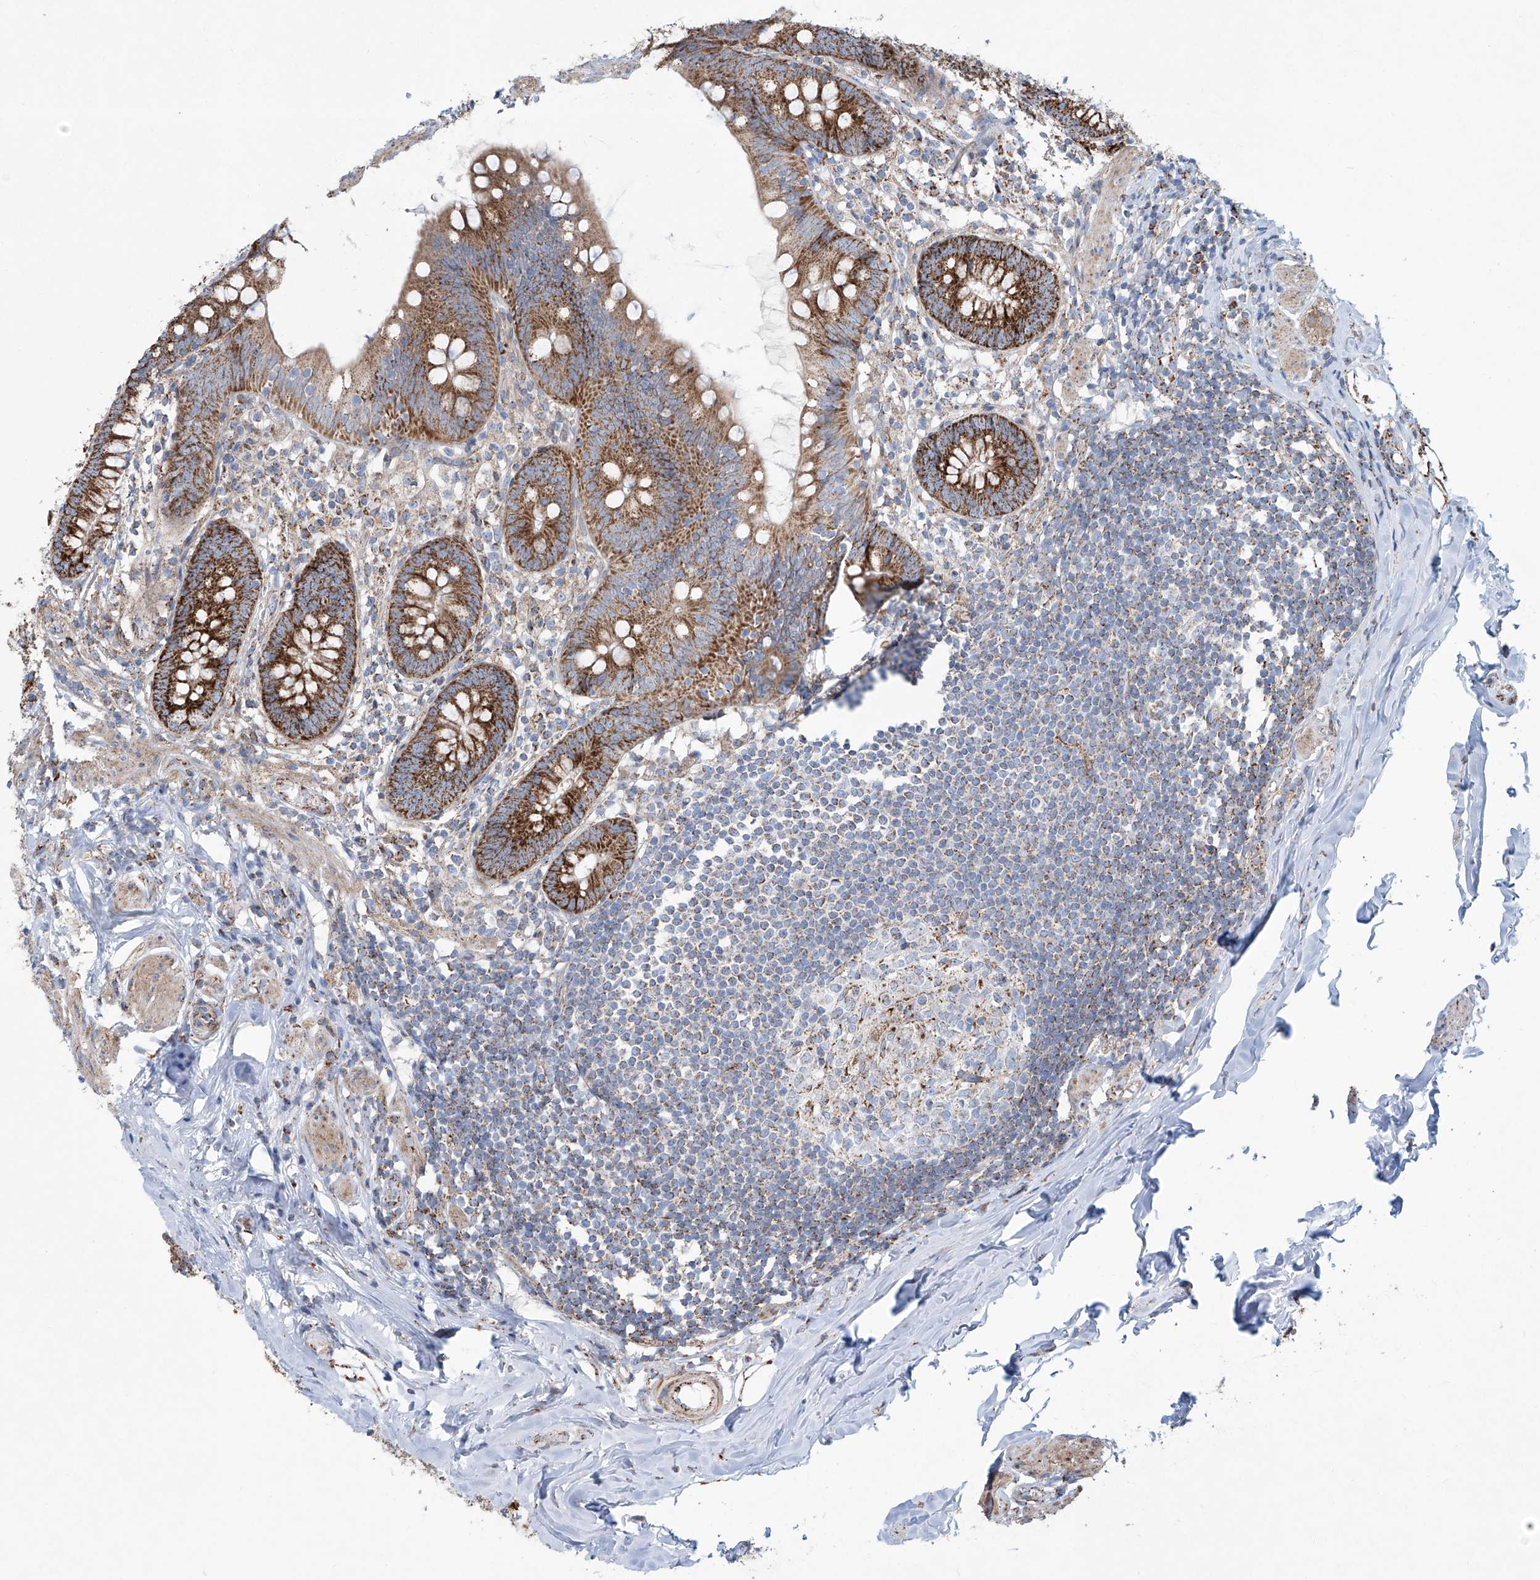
{"staining": {"intensity": "strong", "quantity": ">75%", "location": "cytoplasmic/membranous"}, "tissue": "appendix", "cell_type": "Glandular cells", "image_type": "normal", "snomed": [{"axis": "morphology", "description": "Normal tissue, NOS"}, {"axis": "topography", "description": "Appendix"}], "caption": "Immunohistochemical staining of unremarkable appendix shows high levels of strong cytoplasmic/membranous expression in approximately >75% of glandular cells. (DAB (3,3'-diaminobenzidine) IHC, brown staining for protein, blue staining for nuclei).", "gene": "ALDH6A1", "patient": {"sex": "female", "age": 62}}